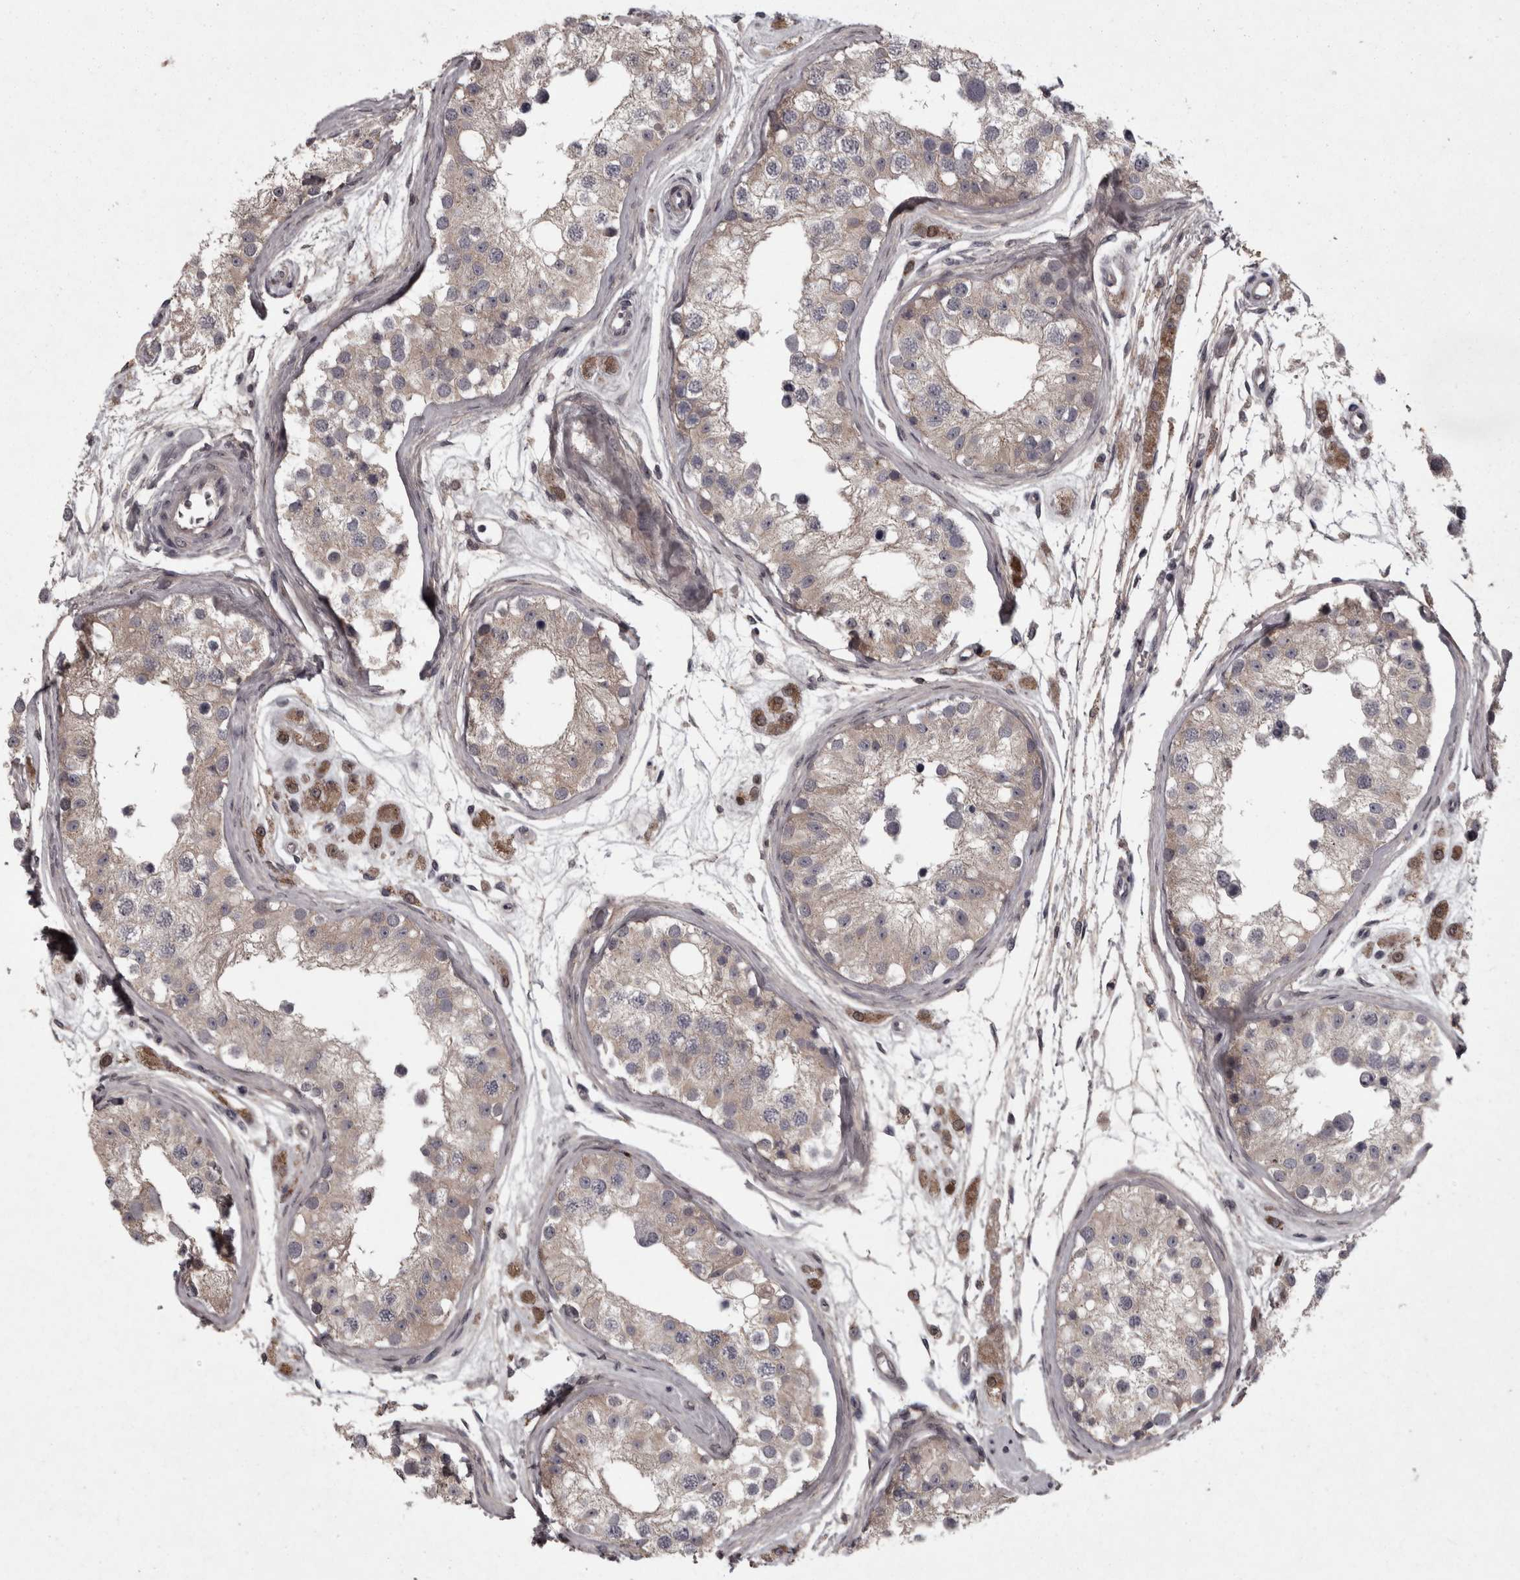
{"staining": {"intensity": "weak", "quantity": "25%-75%", "location": "cytoplasmic/membranous"}, "tissue": "testis", "cell_type": "Cells in seminiferous ducts", "image_type": "normal", "snomed": [{"axis": "morphology", "description": "Normal tissue, NOS"}, {"axis": "morphology", "description": "Adenocarcinoma, metastatic, NOS"}, {"axis": "topography", "description": "Testis"}], "caption": "Immunohistochemistry (DAB) staining of normal testis shows weak cytoplasmic/membranous protein staining in about 25%-75% of cells in seminiferous ducts.", "gene": "PCDH17", "patient": {"sex": "male", "age": 26}}